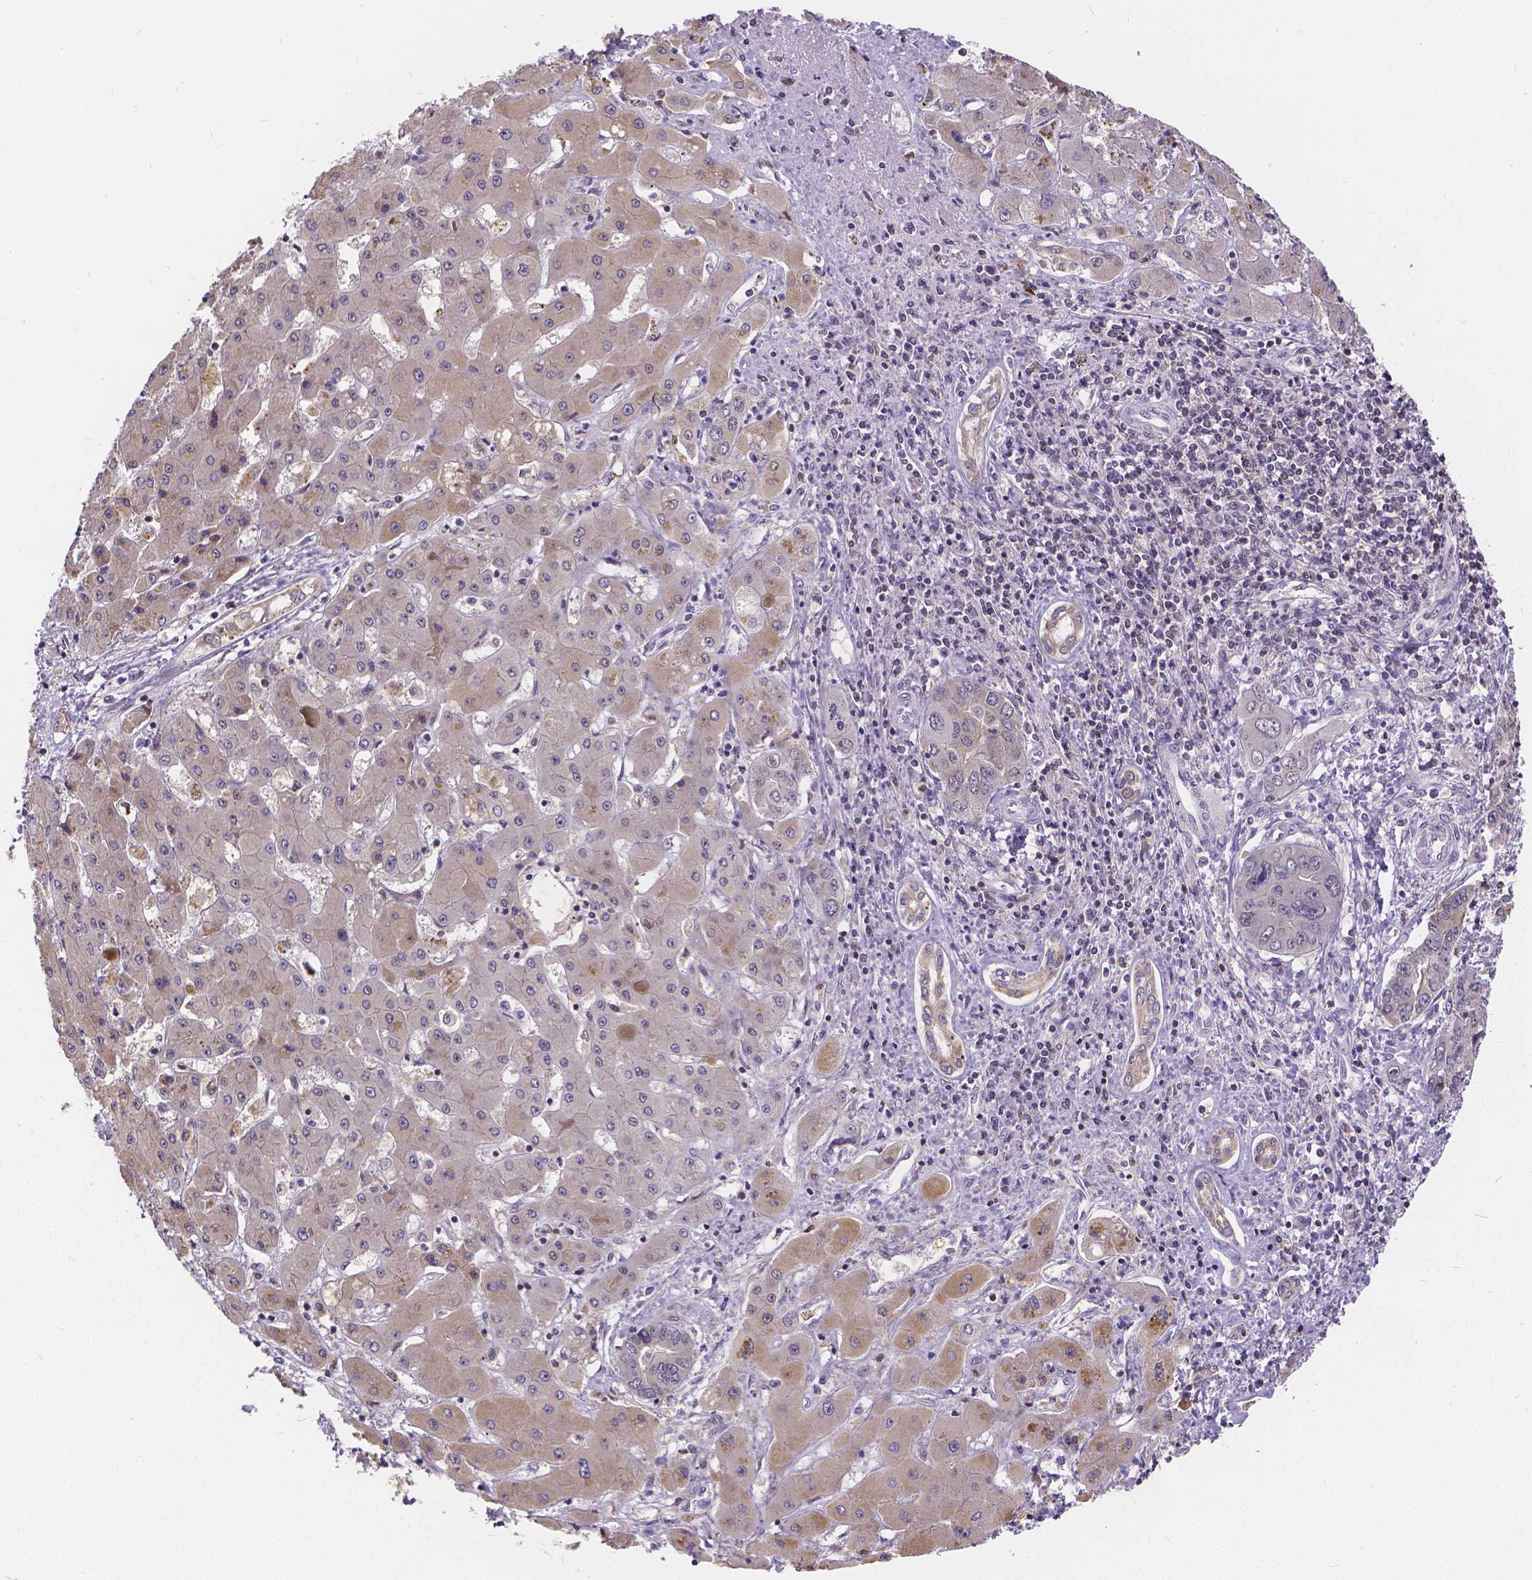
{"staining": {"intensity": "negative", "quantity": "none", "location": "none"}, "tissue": "liver cancer", "cell_type": "Tumor cells", "image_type": "cancer", "snomed": [{"axis": "morphology", "description": "Cholangiocarcinoma"}, {"axis": "topography", "description": "Liver"}], "caption": "Immunohistochemistry (IHC) micrograph of human liver cholangiocarcinoma stained for a protein (brown), which reveals no expression in tumor cells.", "gene": "GLRB", "patient": {"sex": "male", "age": 67}}